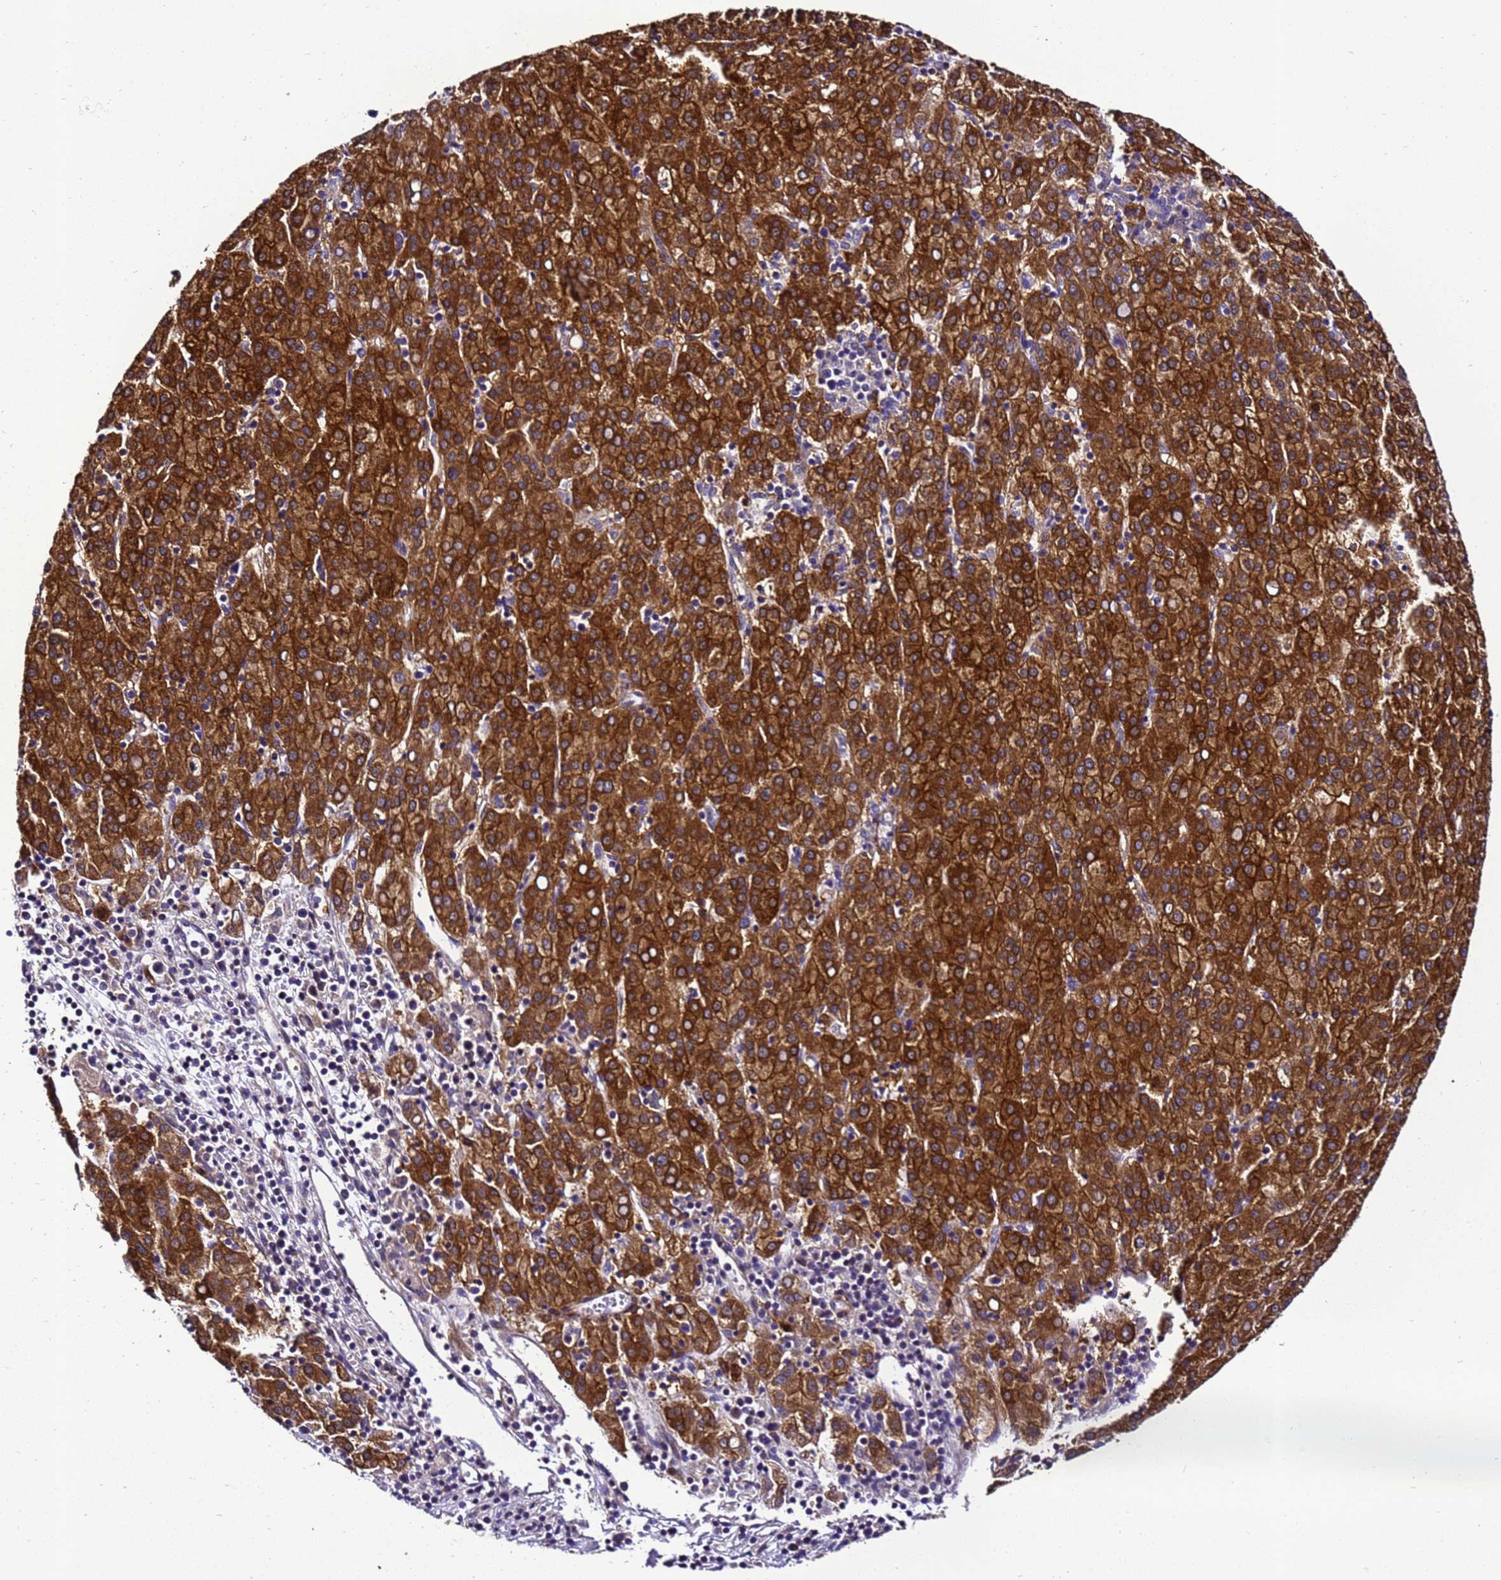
{"staining": {"intensity": "strong", "quantity": ">75%", "location": "cytoplasmic/membranous"}, "tissue": "liver cancer", "cell_type": "Tumor cells", "image_type": "cancer", "snomed": [{"axis": "morphology", "description": "Carcinoma, Hepatocellular, NOS"}, {"axis": "topography", "description": "Liver"}], "caption": "Protein staining by immunohistochemistry (IHC) shows strong cytoplasmic/membranous expression in about >75% of tumor cells in hepatocellular carcinoma (liver).", "gene": "ZNF417", "patient": {"sex": "female", "age": 58}}